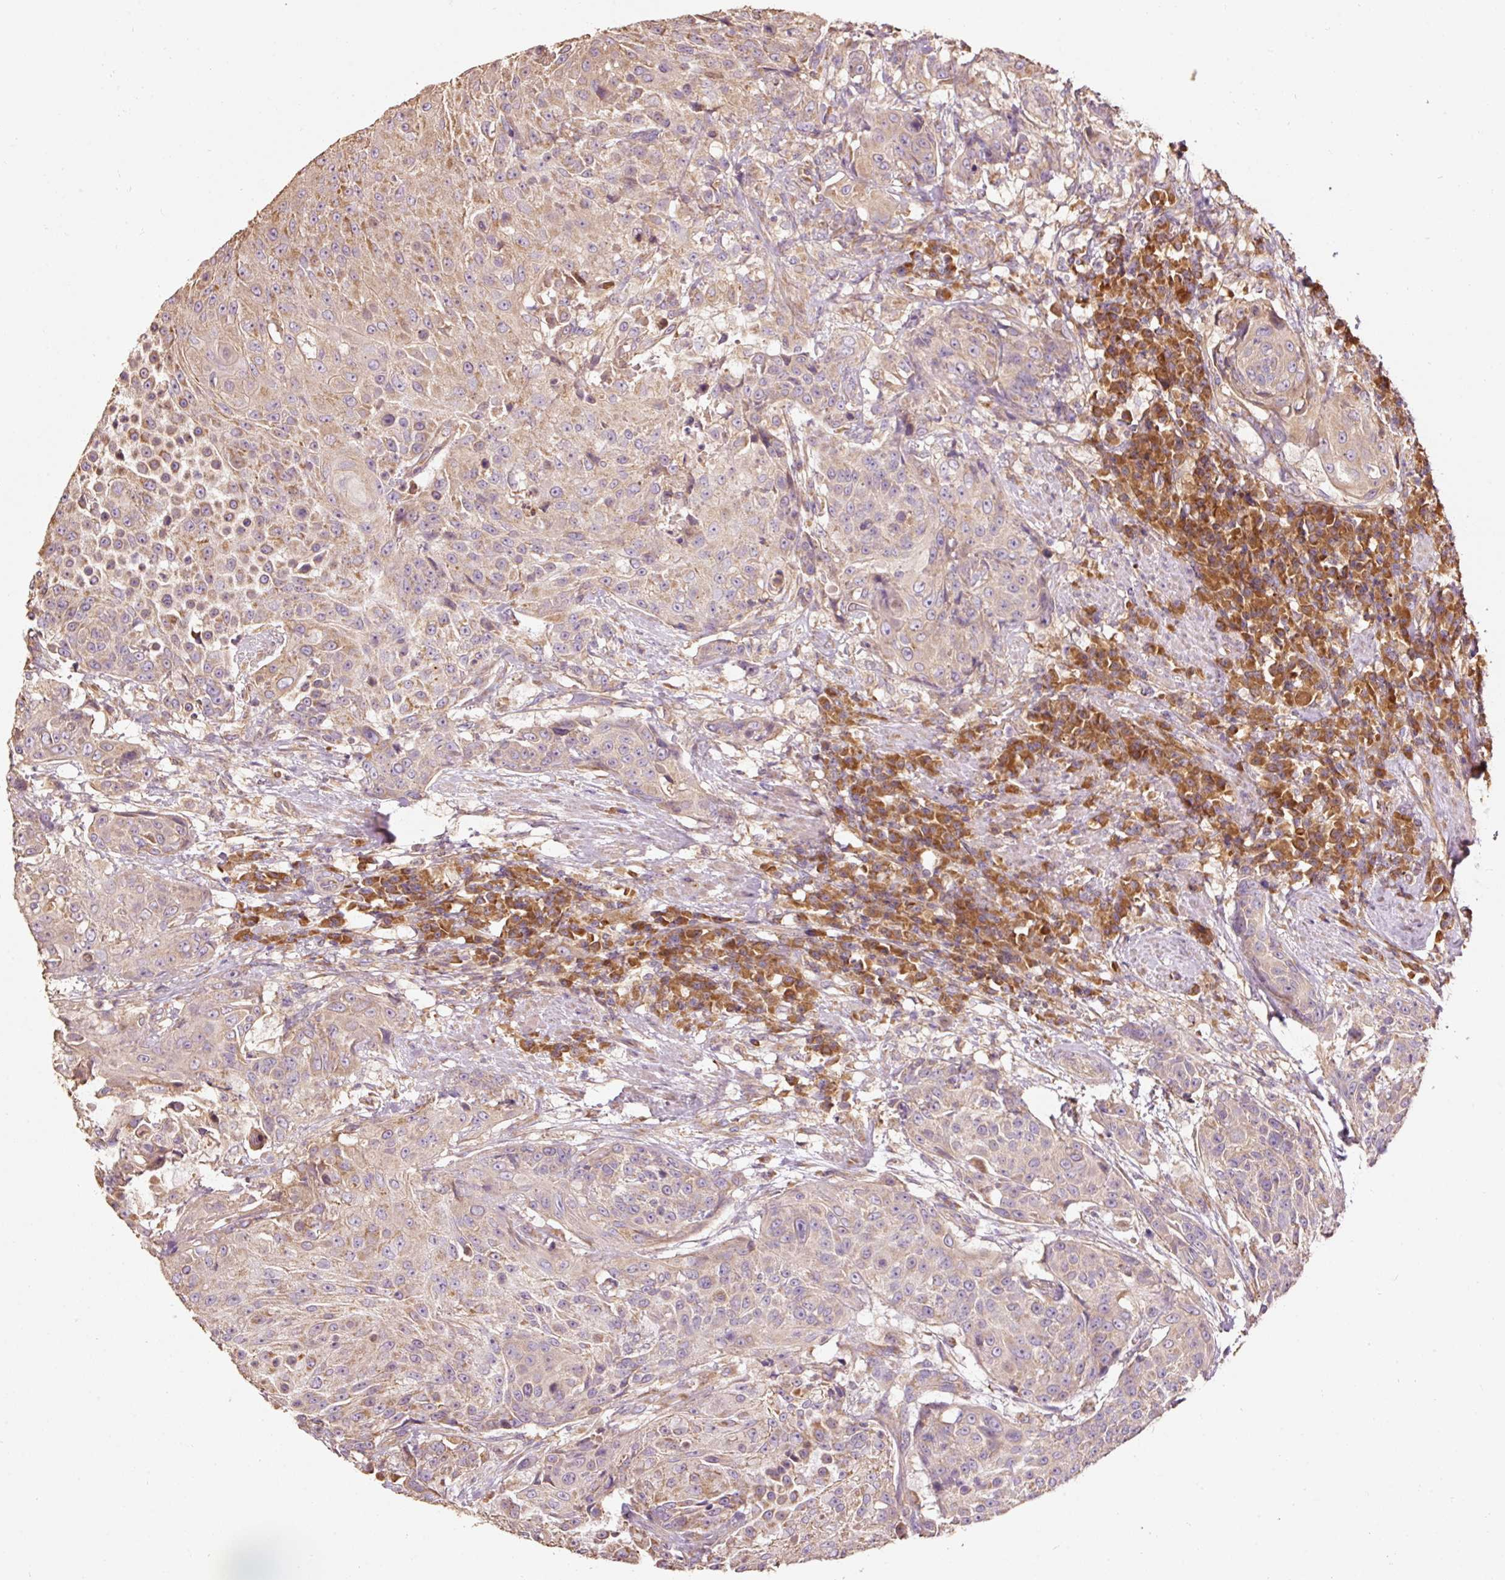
{"staining": {"intensity": "moderate", "quantity": ">75%", "location": "cytoplasmic/membranous"}, "tissue": "urothelial cancer", "cell_type": "Tumor cells", "image_type": "cancer", "snomed": [{"axis": "morphology", "description": "Urothelial carcinoma, High grade"}, {"axis": "topography", "description": "Urinary bladder"}], "caption": "This is a photomicrograph of immunohistochemistry staining of urothelial cancer, which shows moderate expression in the cytoplasmic/membranous of tumor cells.", "gene": "EFHC1", "patient": {"sex": "female", "age": 63}}